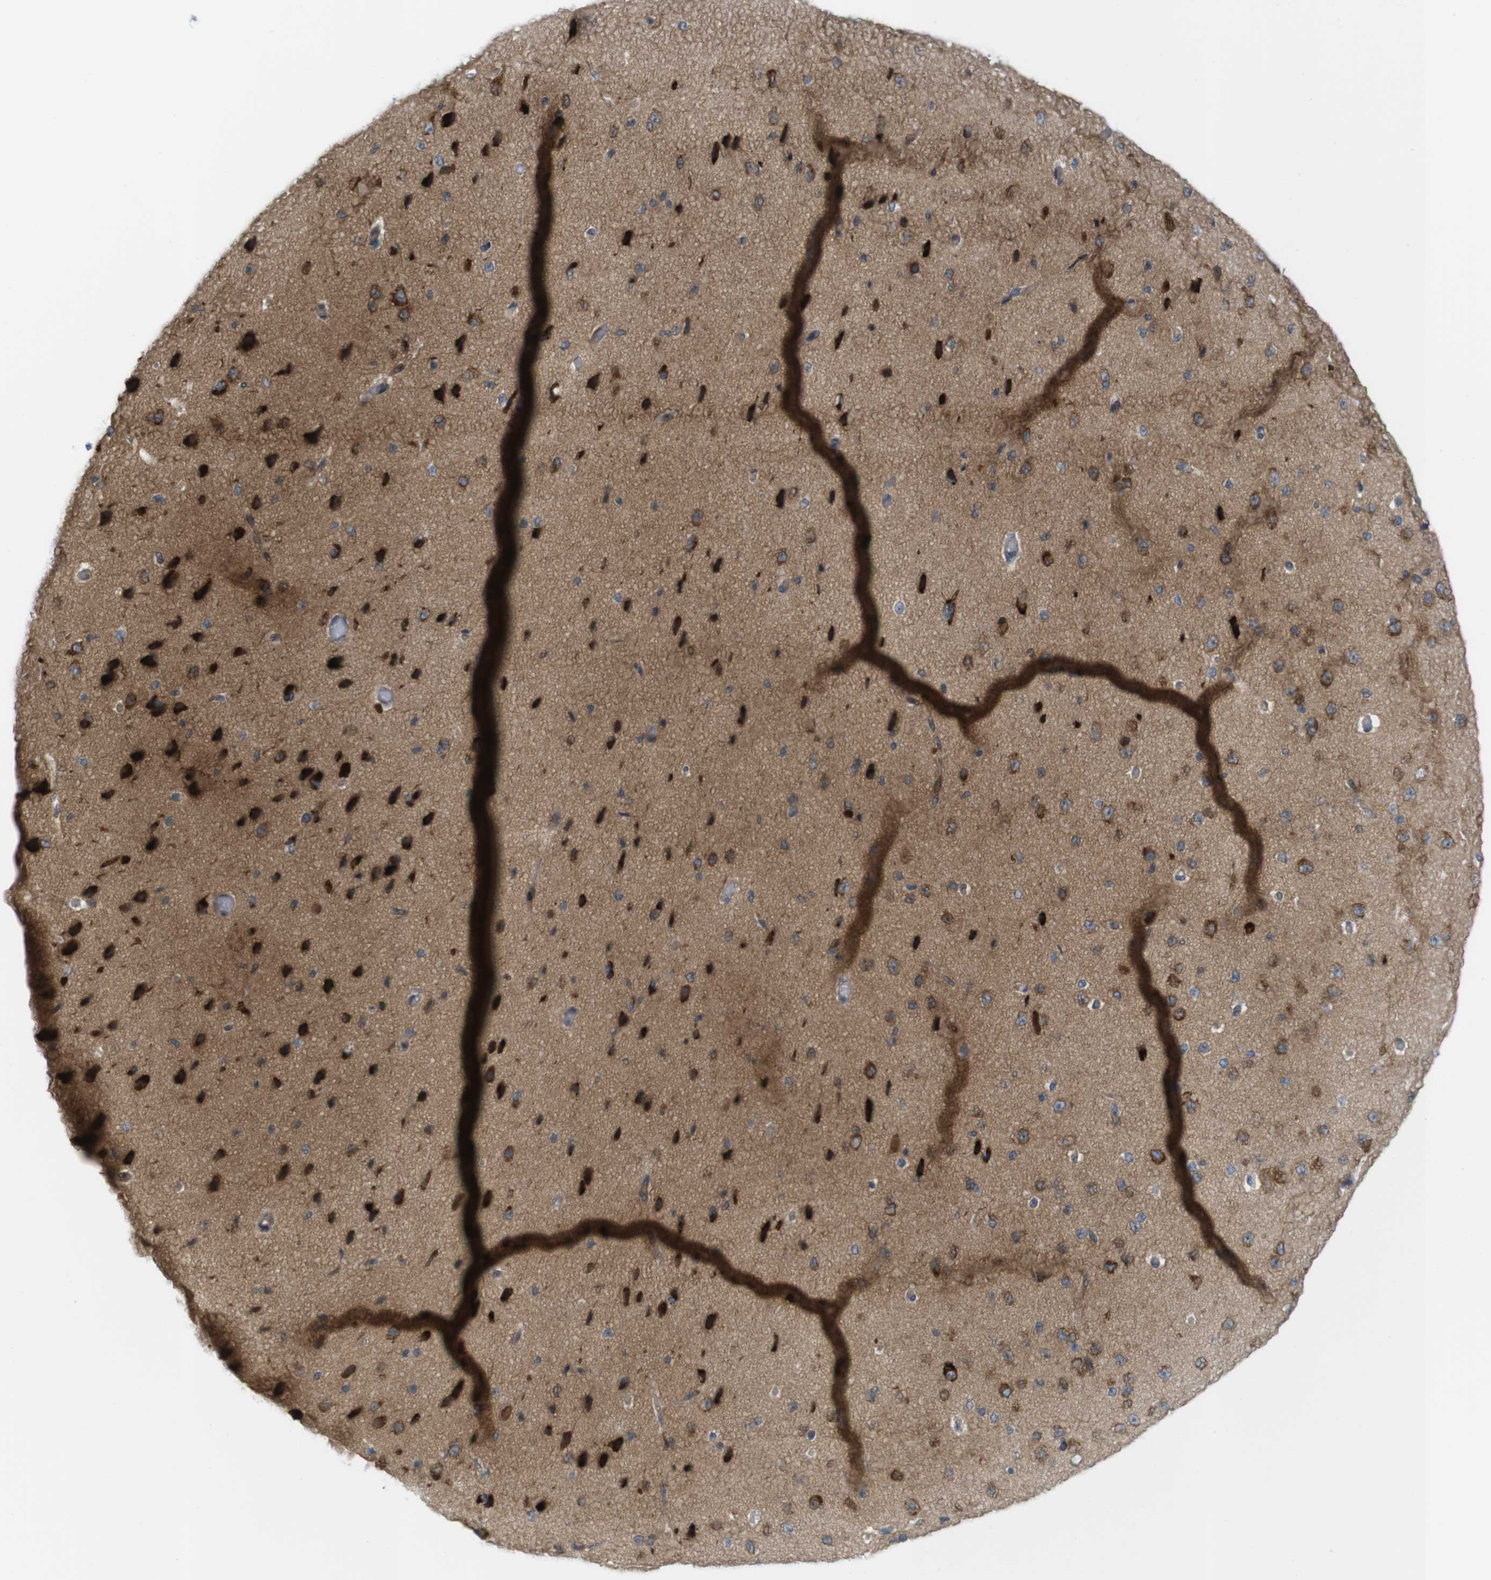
{"staining": {"intensity": "negative", "quantity": "none", "location": "none"}, "tissue": "cerebral cortex", "cell_type": "Endothelial cells", "image_type": "normal", "snomed": [{"axis": "morphology", "description": "Normal tissue, NOS"}, {"axis": "morphology", "description": "Developmental malformation"}, {"axis": "topography", "description": "Cerebral cortex"}], "caption": "An IHC photomicrograph of normal cerebral cortex is shown. There is no staining in endothelial cells of cerebral cortex.", "gene": "GJC3", "patient": {"sex": "female", "age": 30}}